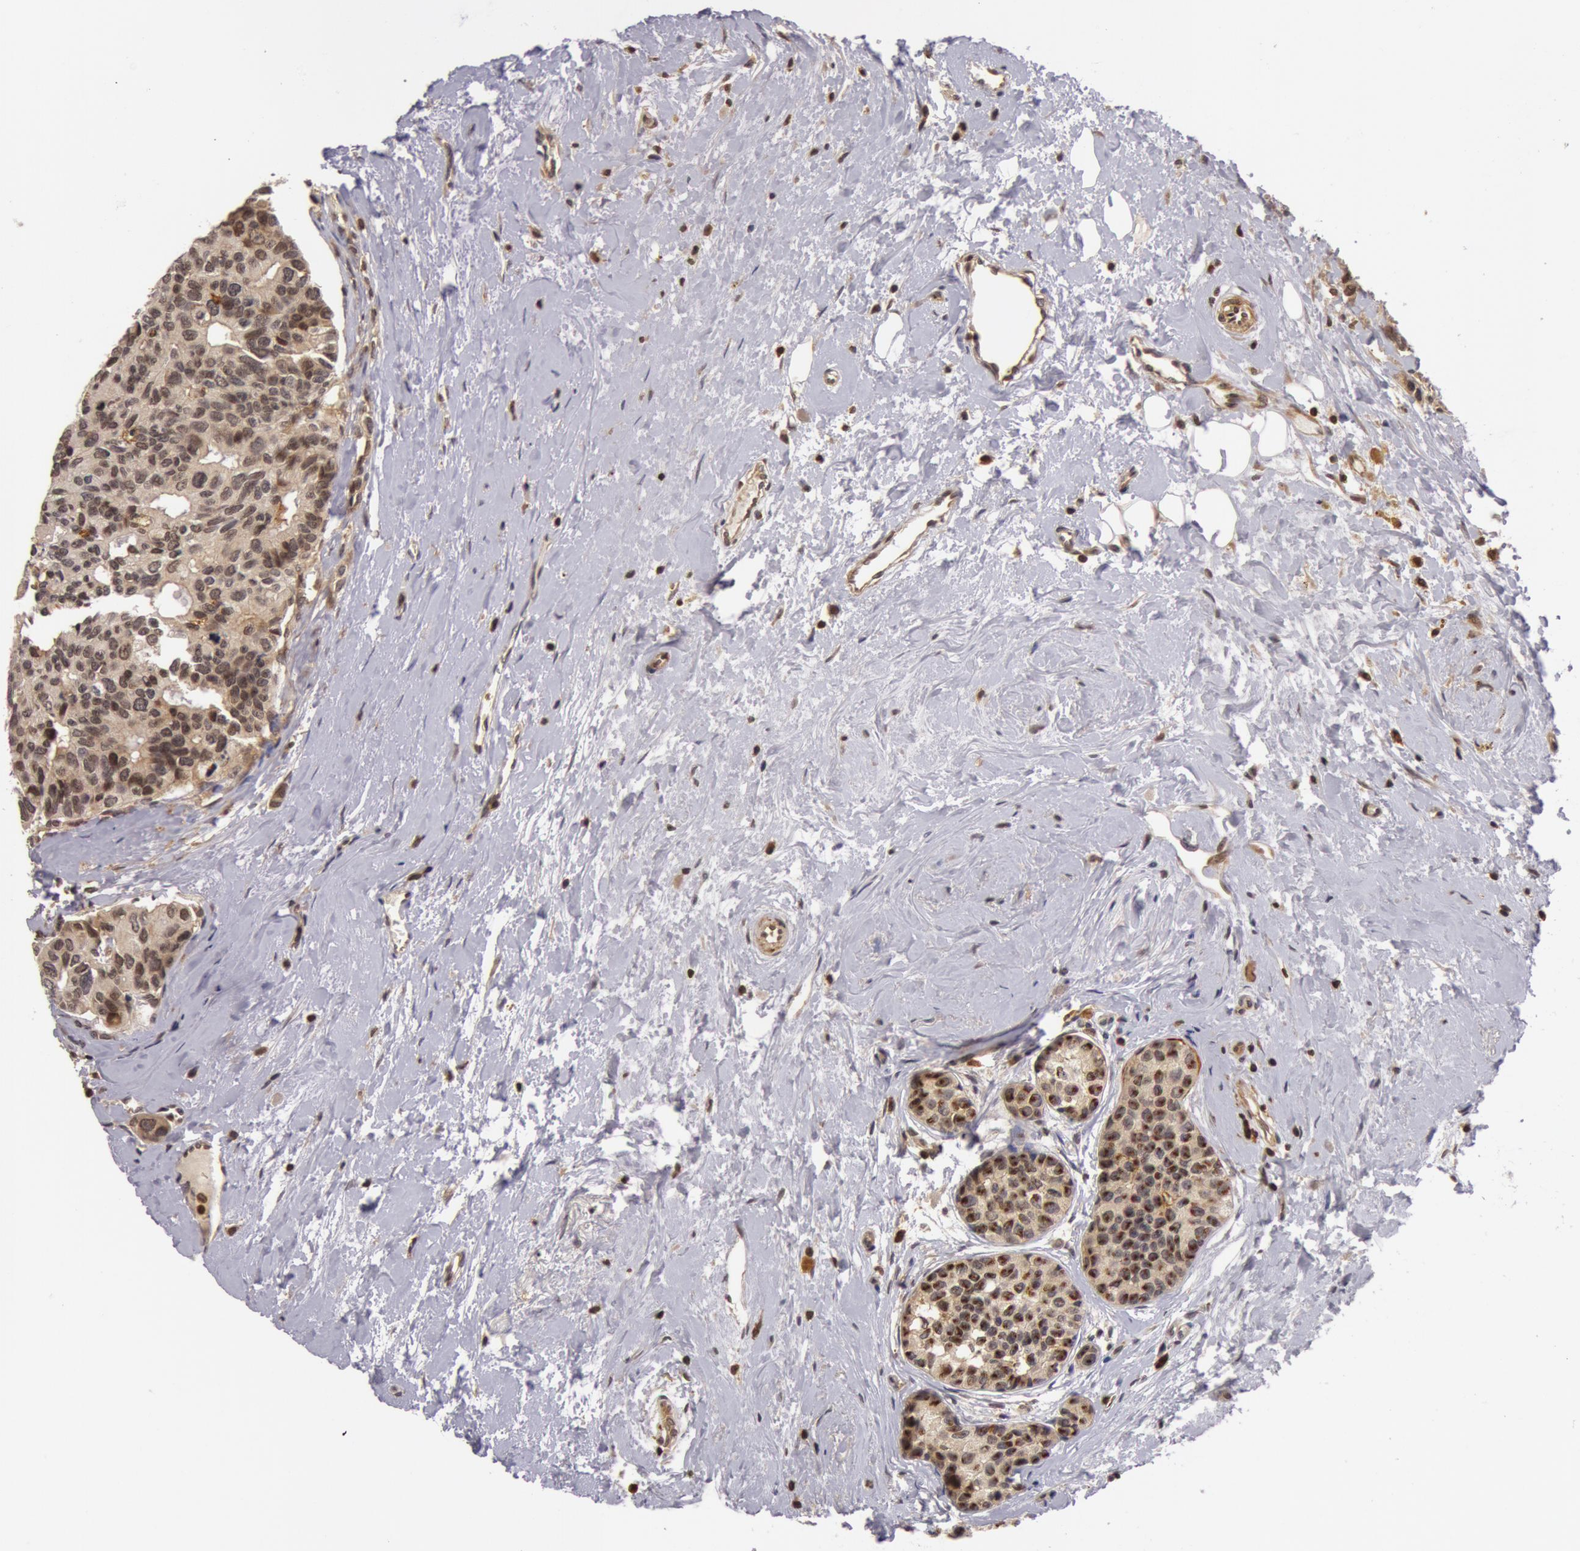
{"staining": {"intensity": "weak", "quantity": "25%-75%", "location": "cytoplasmic/membranous,nuclear"}, "tissue": "breast cancer", "cell_type": "Tumor cells", "image_type": "cancer", "snomed": [{"axis": "morphology", "description": "Duct carcinoma"}, {"axis": "topography", "description": "Breast"}], "caption": "Breast cancer was stained to show a protein in brown. There is low levels of weak cytoplasmic/membranous and nuclear expression in about 25%-75% of tumor cells.", "gene": "ZNF350", "patient": {"sex": "female", "age": 69}}